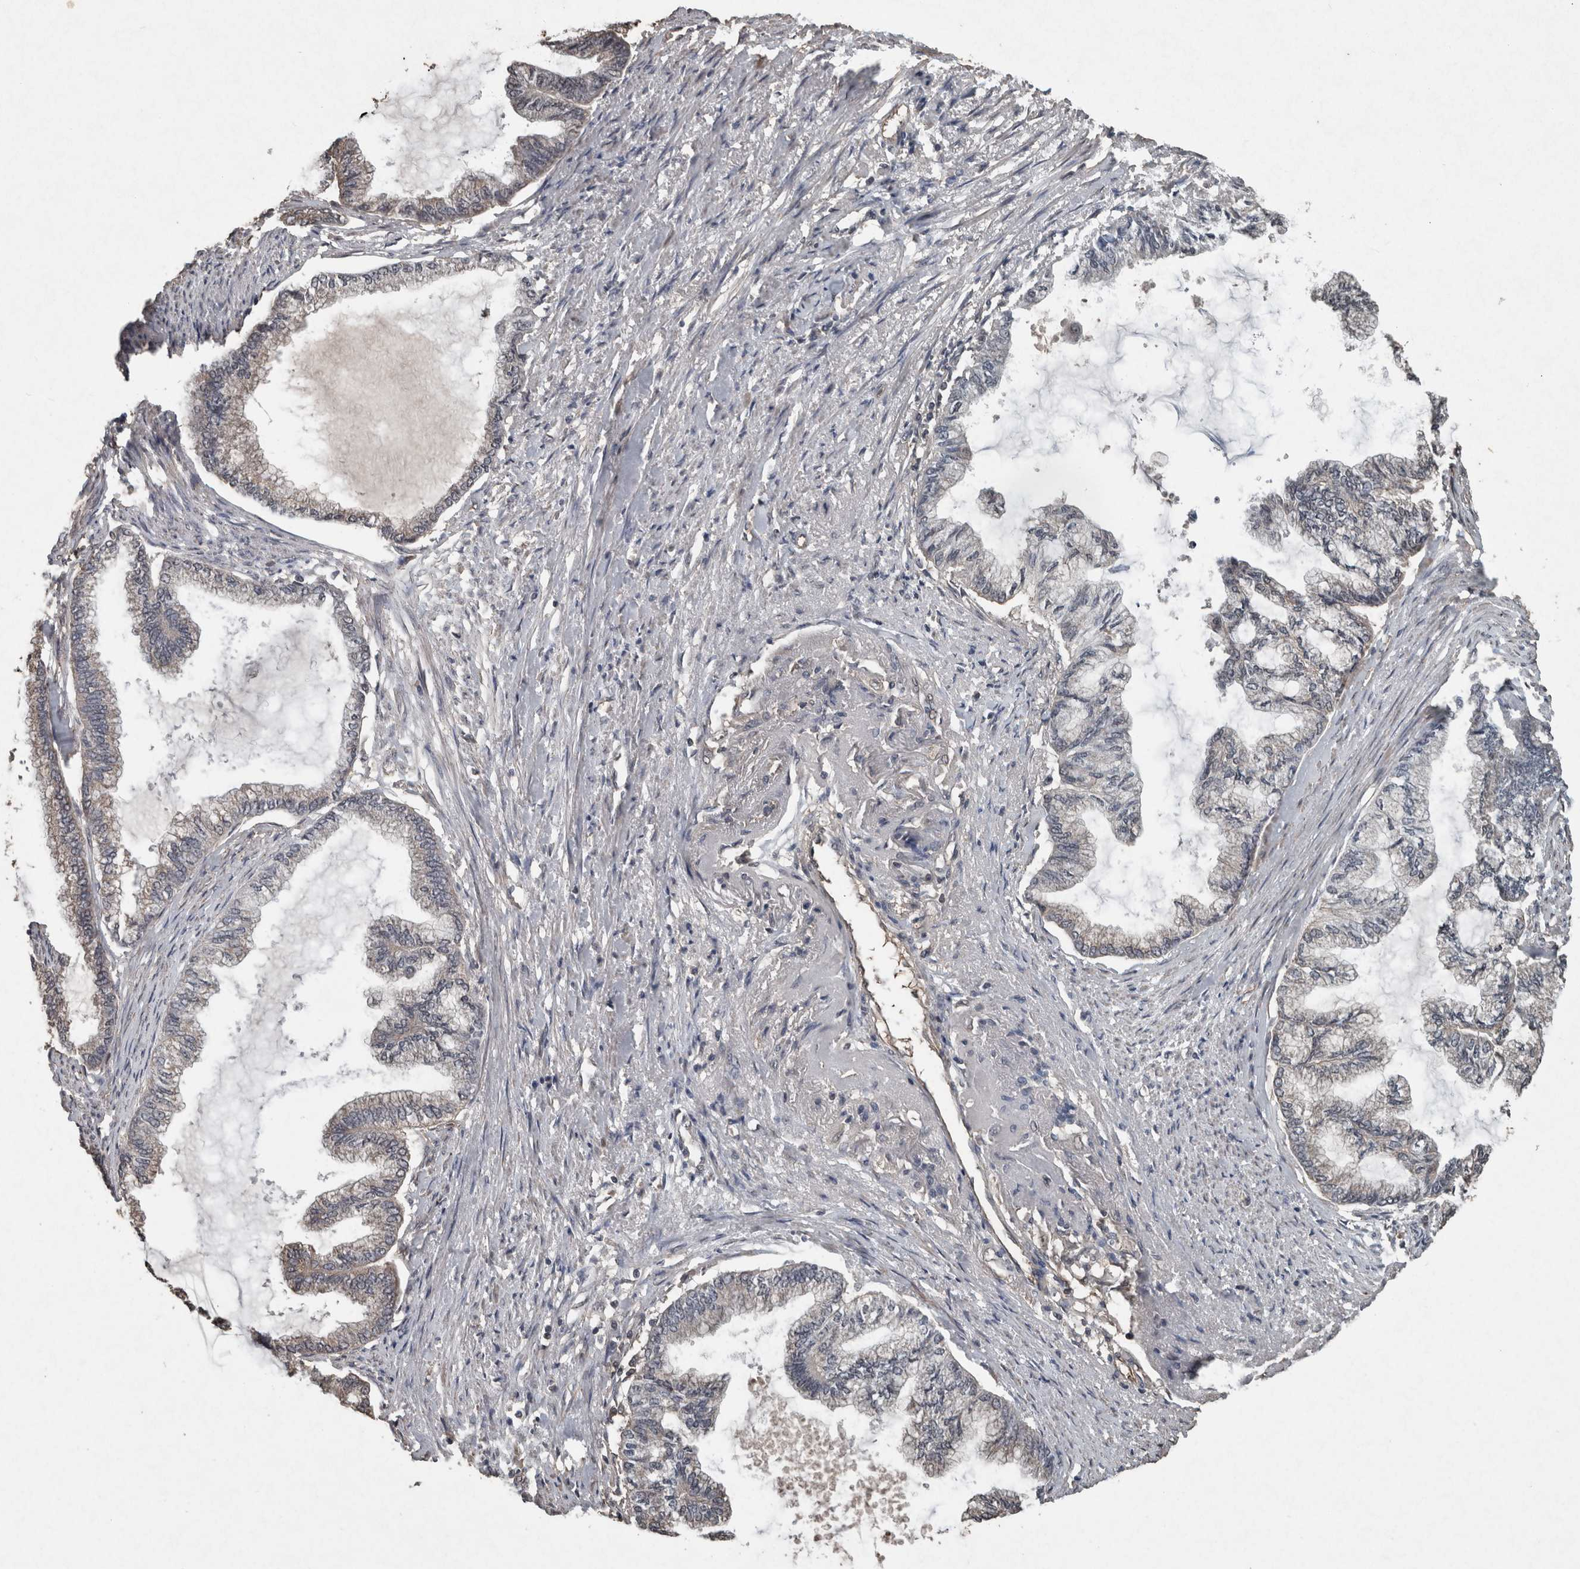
{"staining": {"intensity": "negative", "quantity": "none", "location": "none"}, "tissue": "endometrial cancer", "cell_type": "Tumor cells", "image_type": "cancer", "snomed": [{"axis": "morphology", "description": "Adenocarcinoma, NOS"}, {"axis": "topography", "description": "Endometrium"}], "caption": "This is an immunohistochemistry (IHC) photomicrograph of human adenocarcinoma (endometrial). There is no positivity in tumor cells.", "gene": "FGFRL1", "patient": {"sex": "female", "age": 86}}